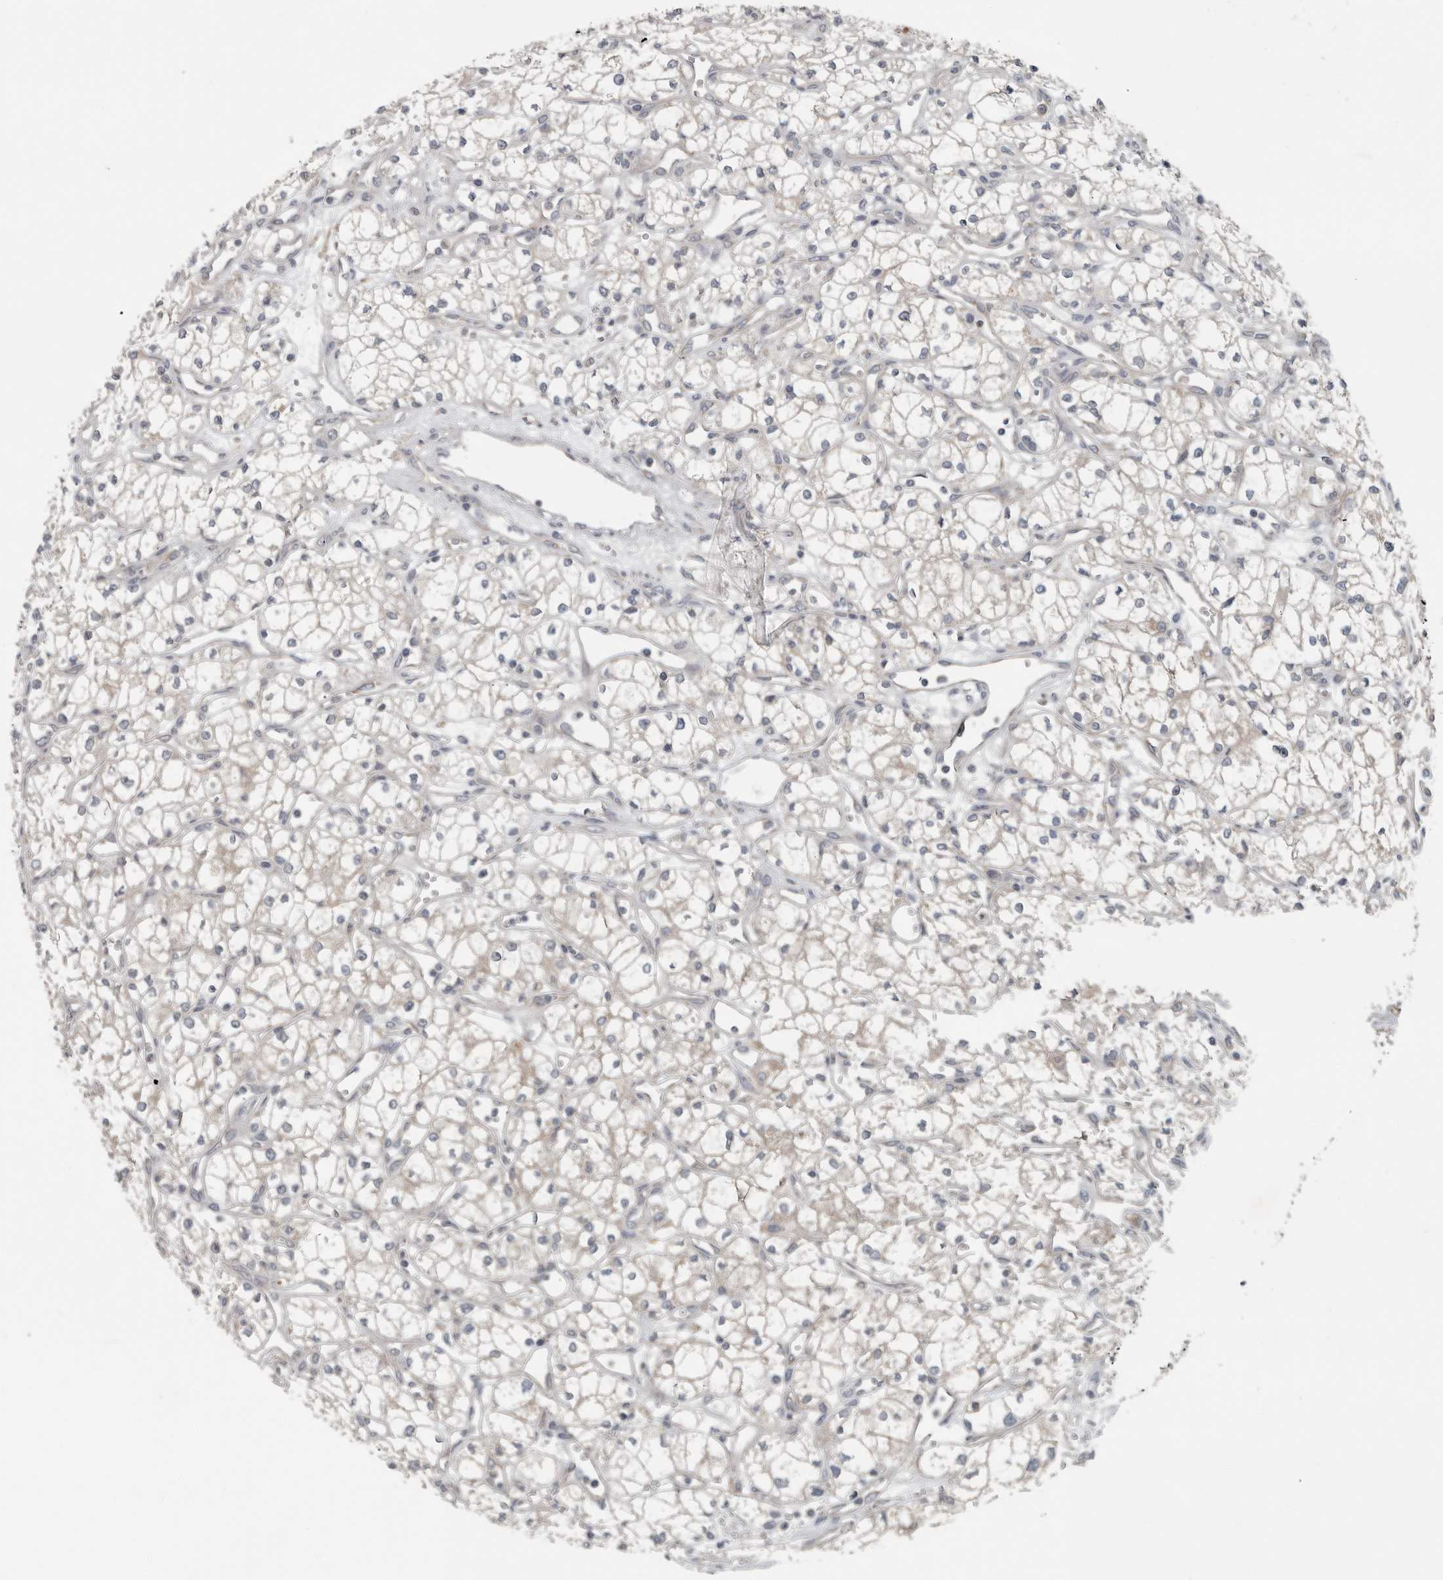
{"staining": {"intensity": "negative", "quantity": "none", "location": "none"}, "tissue": "renal cancer", "cell_type": "Tumor cells", "image_type": "cancer", "snomed": [{"axis": "morphology", "description": "Adenocarcinoma, NOS"}, {"axis": "topography", "description": "Kidney"}], "caption": "A micrograph of human renal cancer is negative for staining in tumor cells. Brightfield microscopy of immunohistochemistry stained with DAB (brown) and hematoxylin (blue), captured at high magnification.", "gene": "TMEM199", "patient": {"sex": "male", "age": 59}}